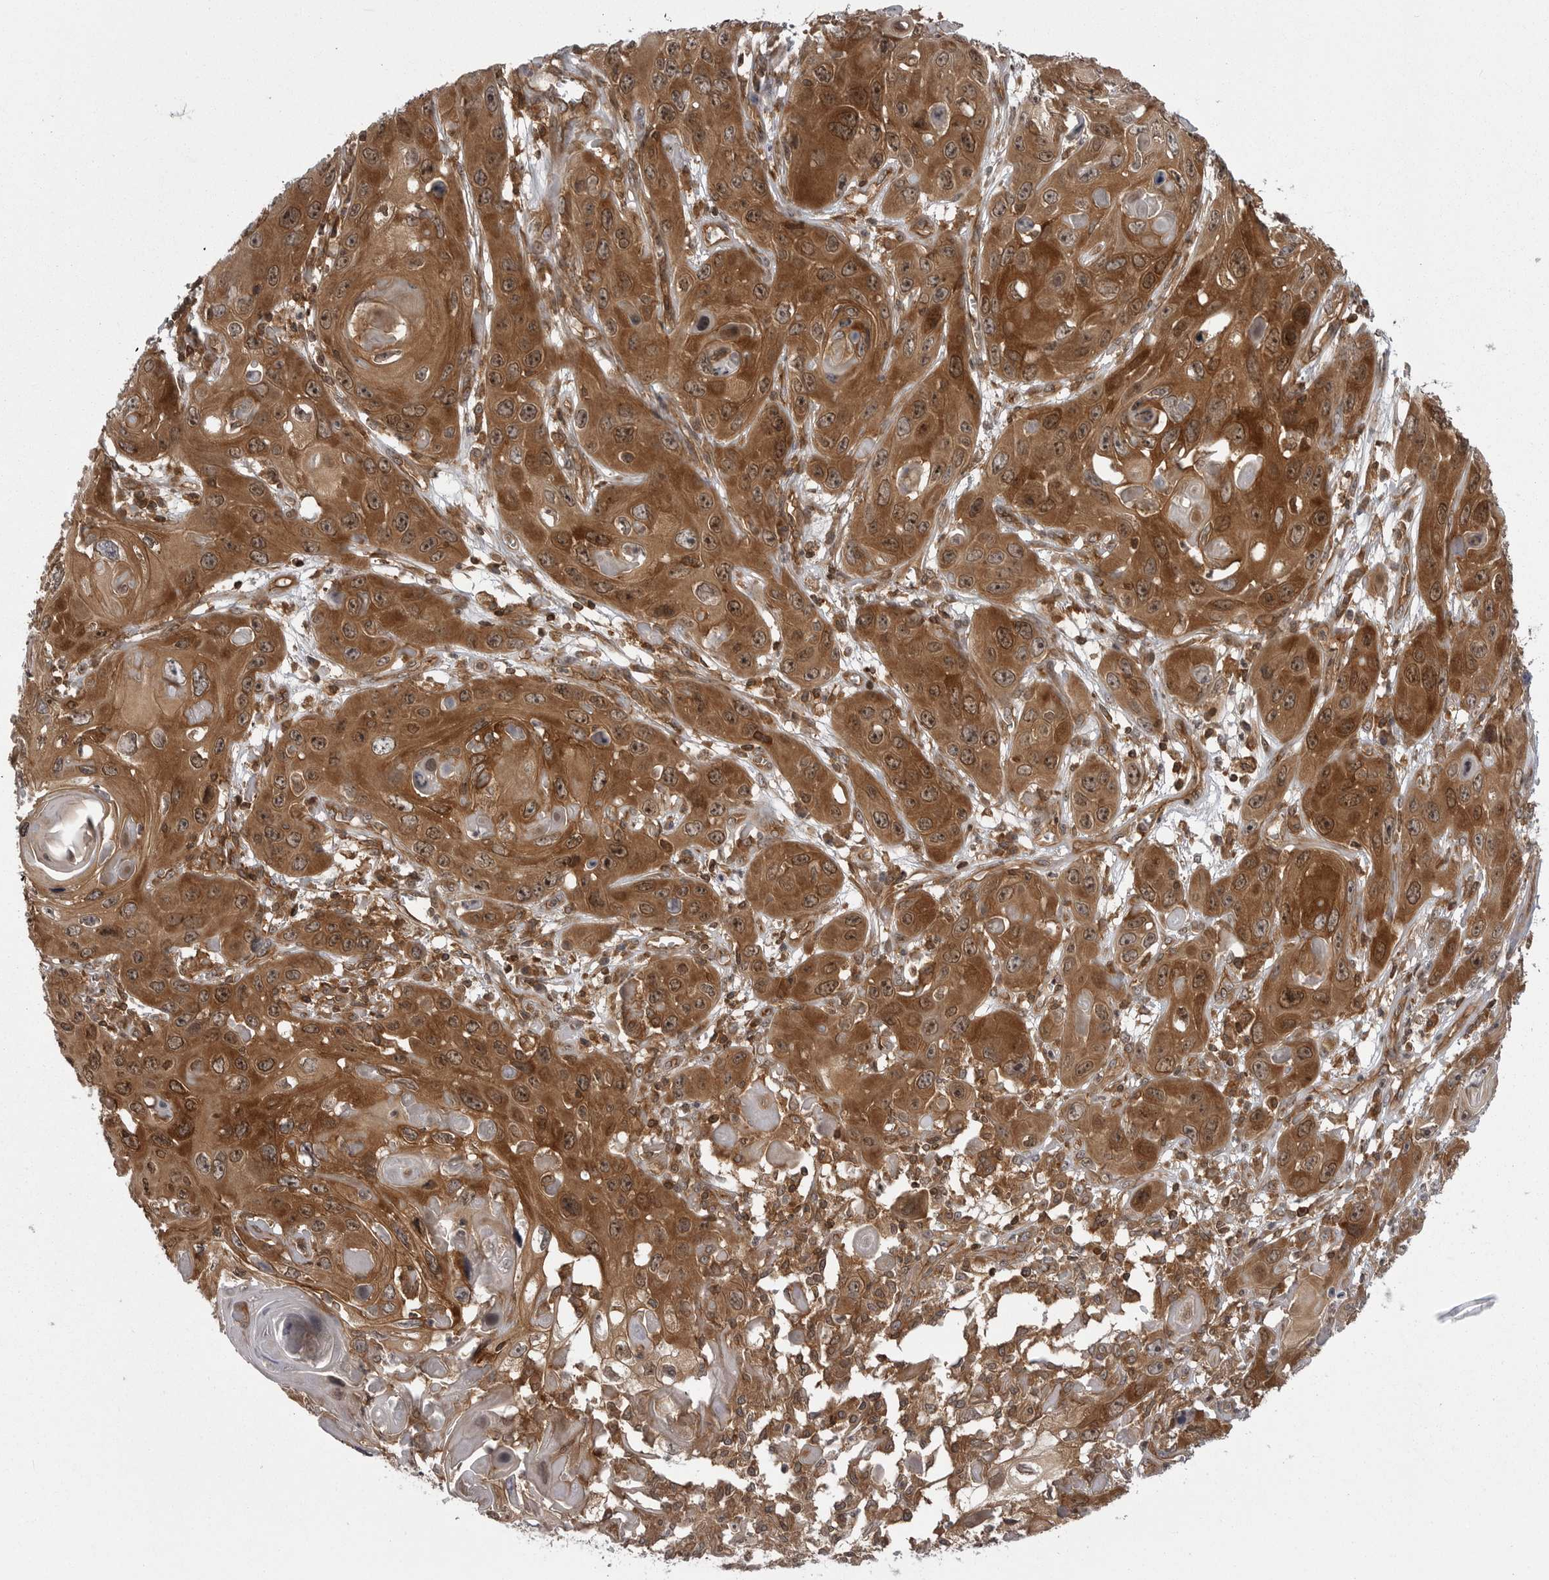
{"staining": {"intensity": "strong", "quantity": ">75%", "location": "cytoplasmic/membranous,nuclear"}, "tissue": "skin cancer", "cell_type": "Tumor cells", "image_type": "cancer", "snomed": [{"axis": "morphology", "description": "Squamous cell carcinoma, NOS"}, {"axis": "topography", "description": "Skin"}], "caption": "Immunohistochemical staining of skin squamous cell carcinoma demonstrates high levels of strong cytoplasmic/membranous and nuclear protein positivity in approximately >75% of tumor cells.", "gene": "STK24", "patient": {"sex": "male", "age": 55}}